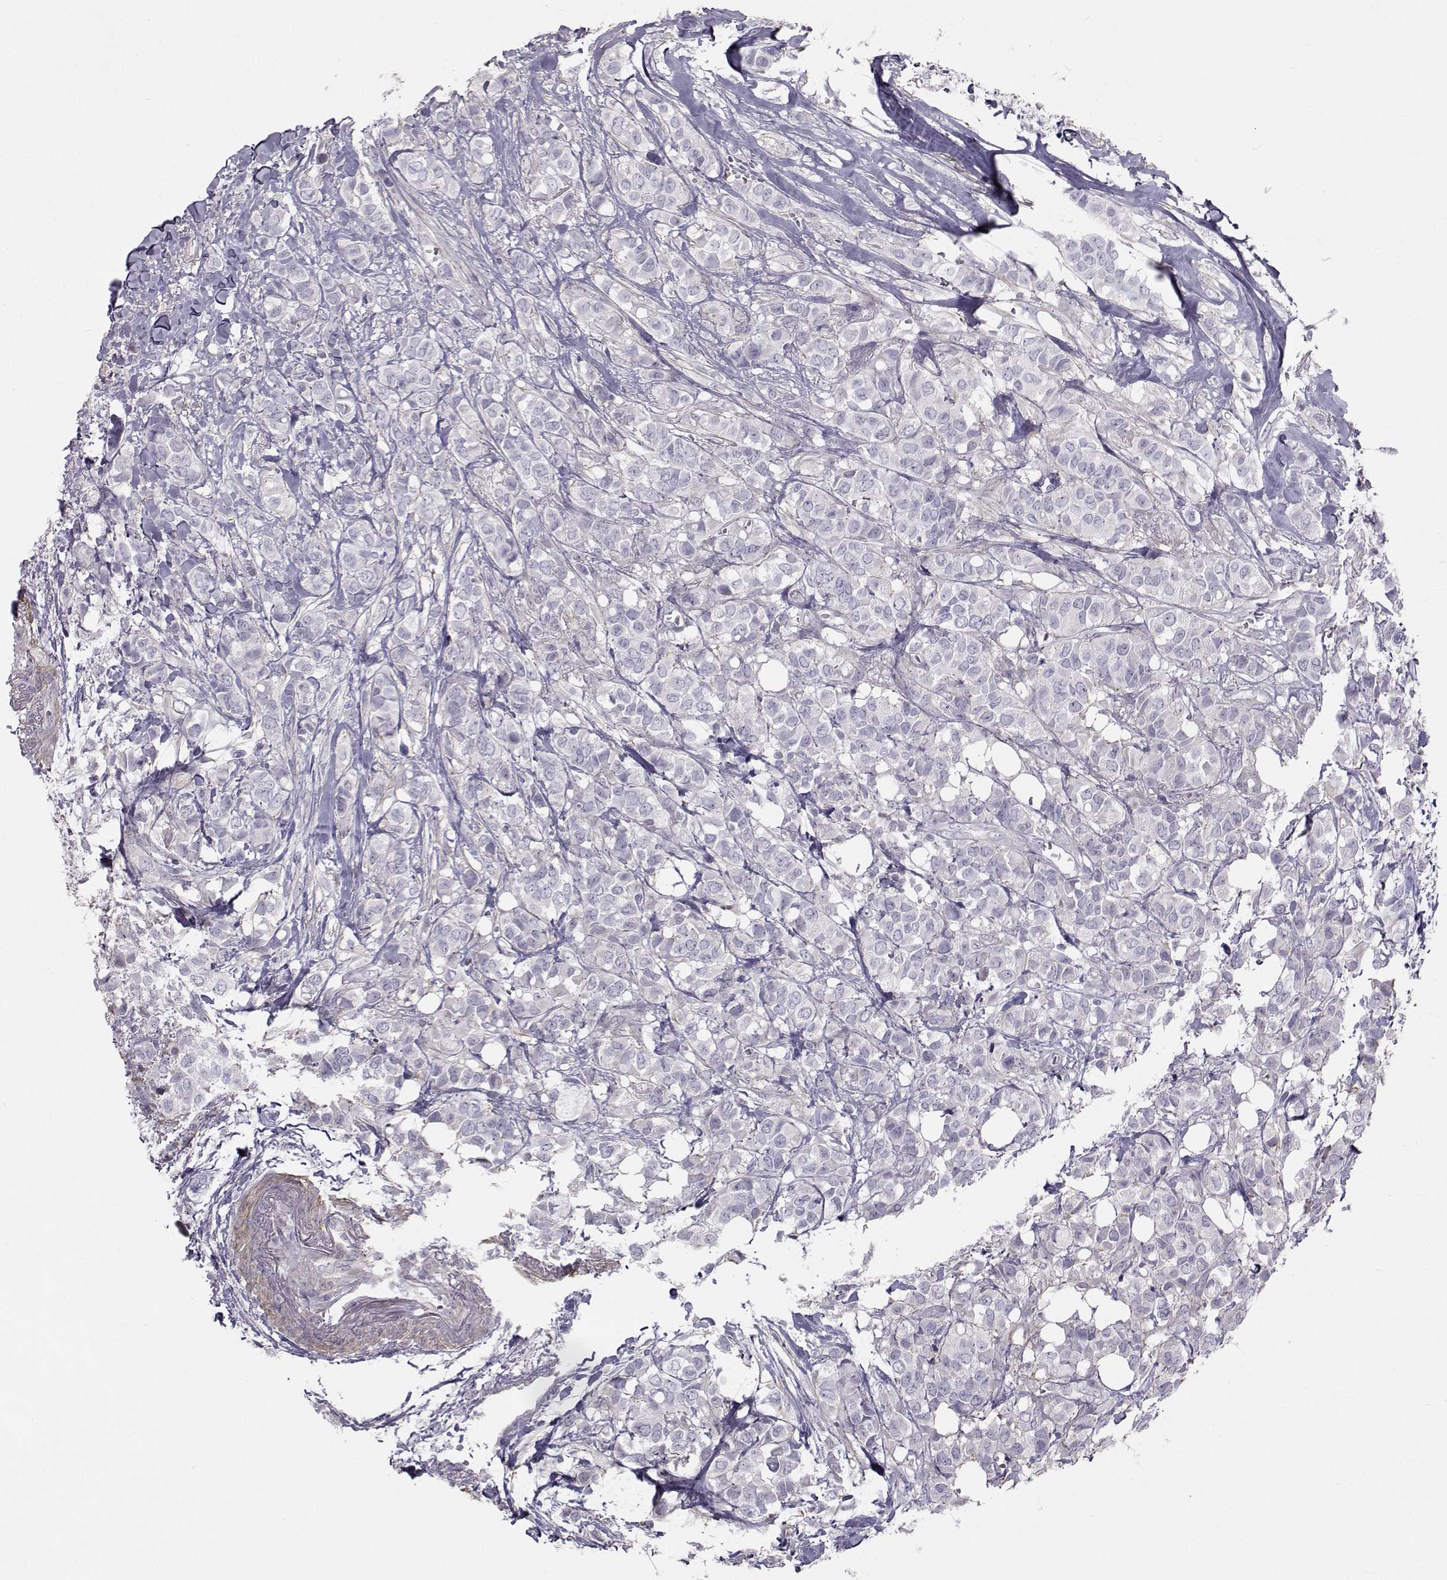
{"staining": {"intensity": "negative", "quantity": "none", "location": "none"}, "tissue": "breast cancer", "cell_type": "Tumor cells", "image_type": "cancer", "snomed": [{"axis": "morphology", "description": "Duct carcinoma"}, {"axis": "topography", "description": "Breast"}], "caption": "Protein analysis of breast cancer demonstrates no significant expression in tumor cells.", "gene": "GARIN3", "patient": {"sex": "female", "age": 85}}